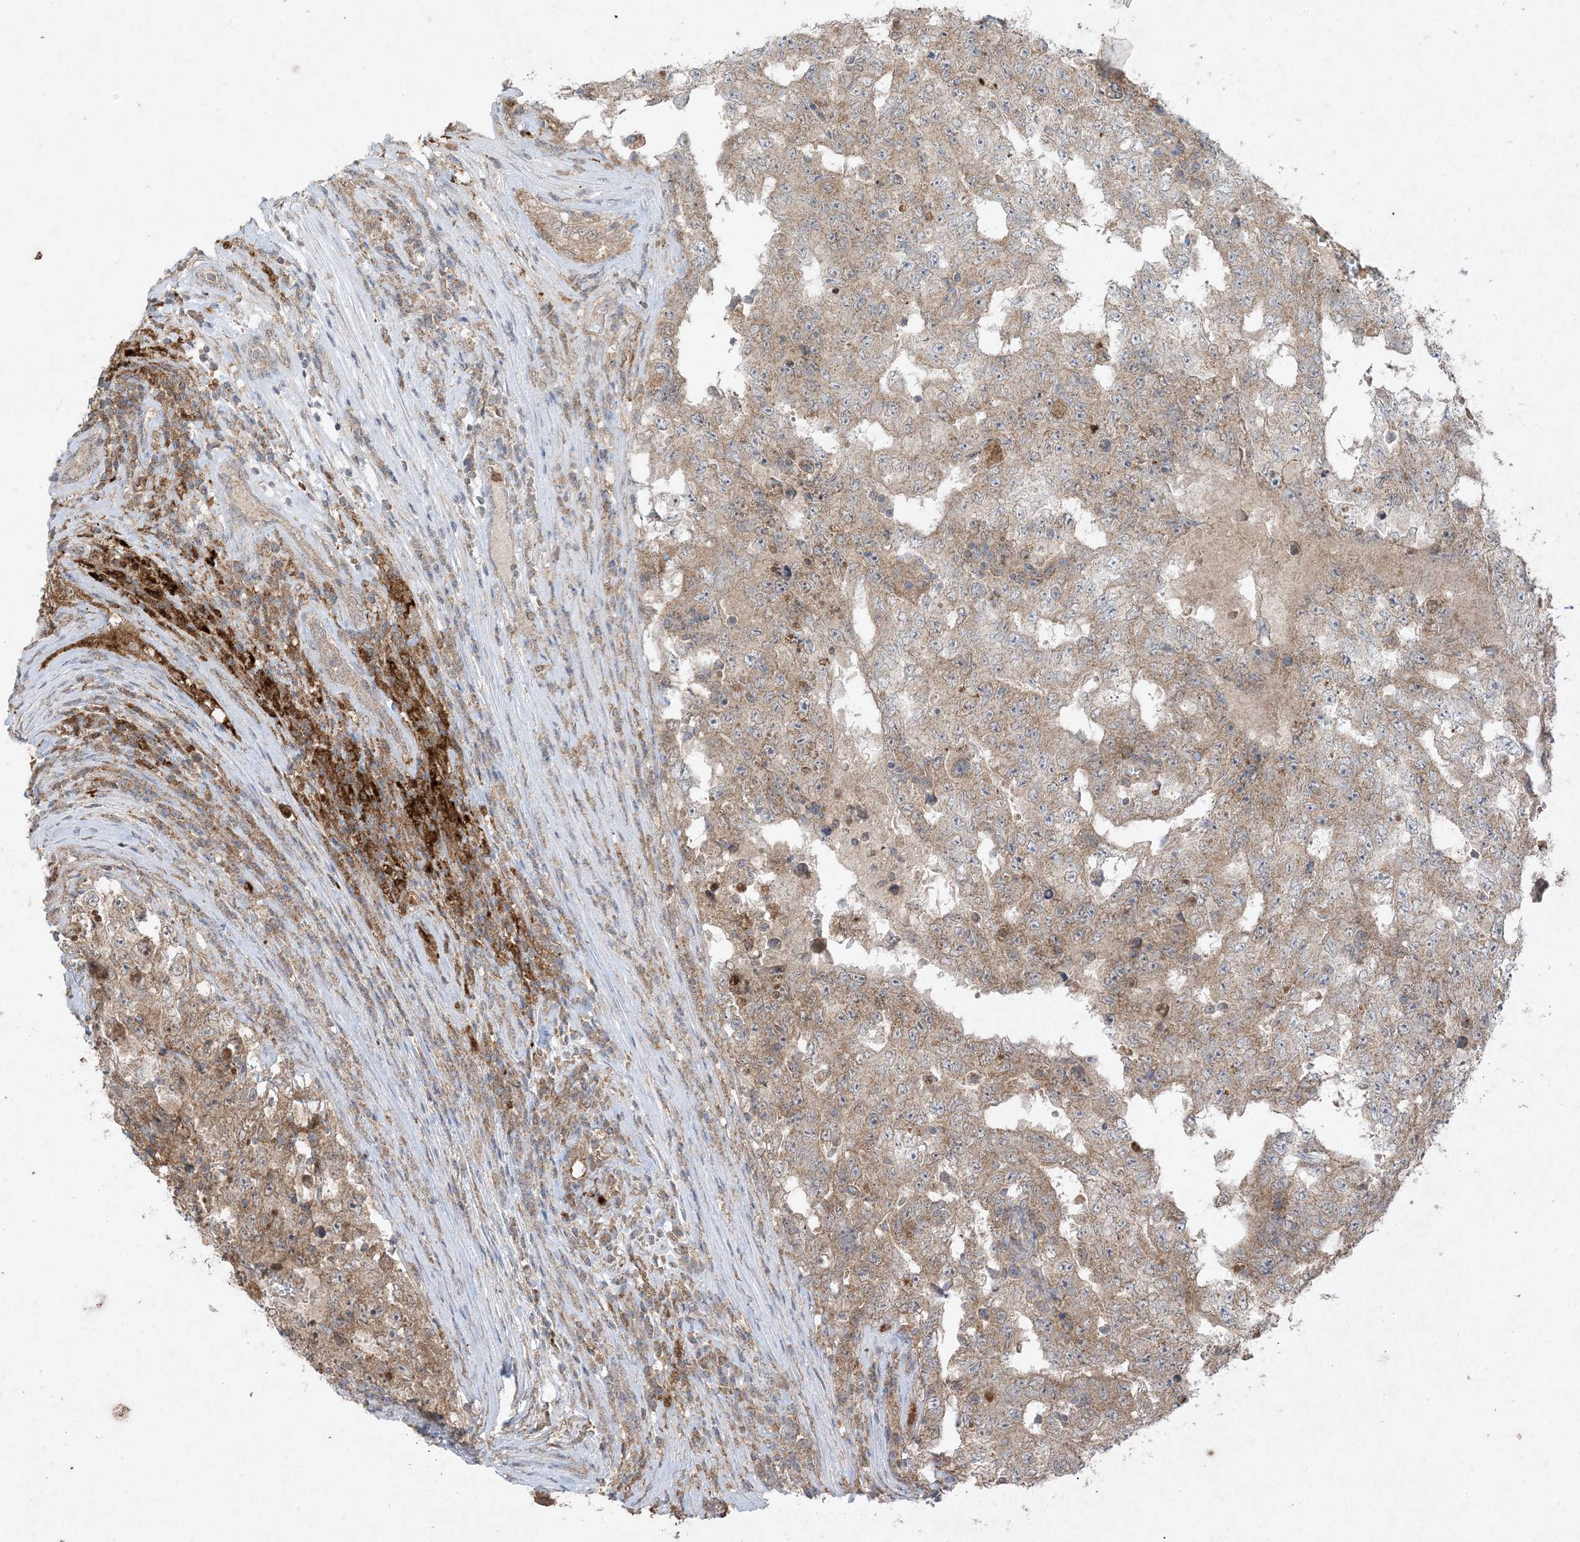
{"staining": {"intensity": "moderate", "quantity": "25%-75%", "location": "cytoplasmic/membranous"}, "tissue": "testis cancer", "cell_type": "Tumor cells", "image_type": "cancer", "snomed": [{"axis": "morphology", "description": "Carcinoma, Embryonal, NOS"}, {"axis": "topography", "description": "Testis"}], "caption": "Immunohistochemical staining of human embryonal carcinoma (testis) demonstrates medium levels of moderate cytoplasmic/membranous protein positivity in about 25%-75% of tumor cells. The protein of interest is shown in brown color, while the nuclei are stained blue.", "gene": "UBE2C", "patient": {"sex": "male", "age": 26}}